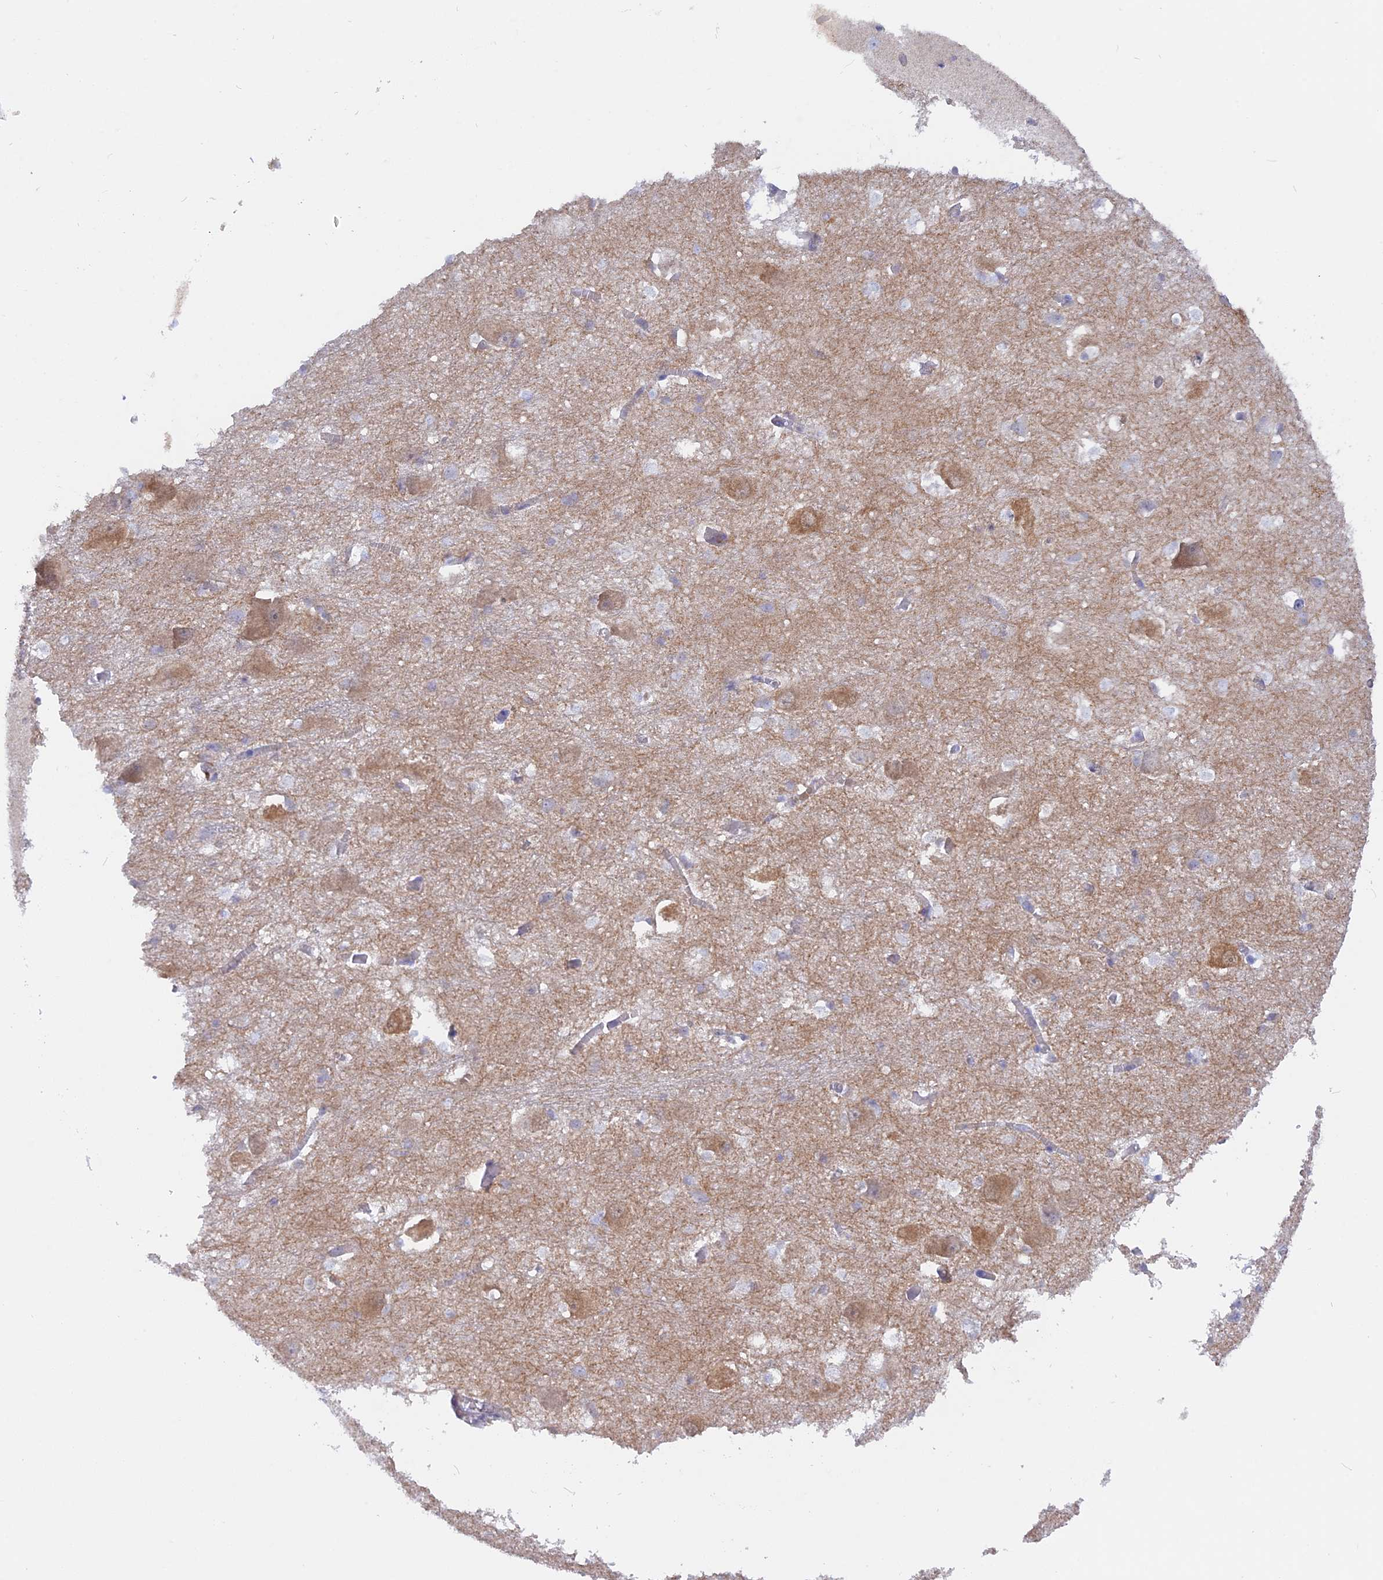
{"staining": {"intensity": "negative", "quantity": "none", "location": "none"}, "tissue": "caudate", "cell_type": "Glial cells", "image_type": "normal", "snomed": [{"axis": "morphology", "description": "Normal tissue, NOS"}, {"axis": "topography", "description": "Lateral ventricle wall"}], "caption": "Immunohistochemical staining of benign caudate exhibits no significant staining in glial cells.", "gene": "ADGRA1", "patient": {"sex": "male", "age": 37}}